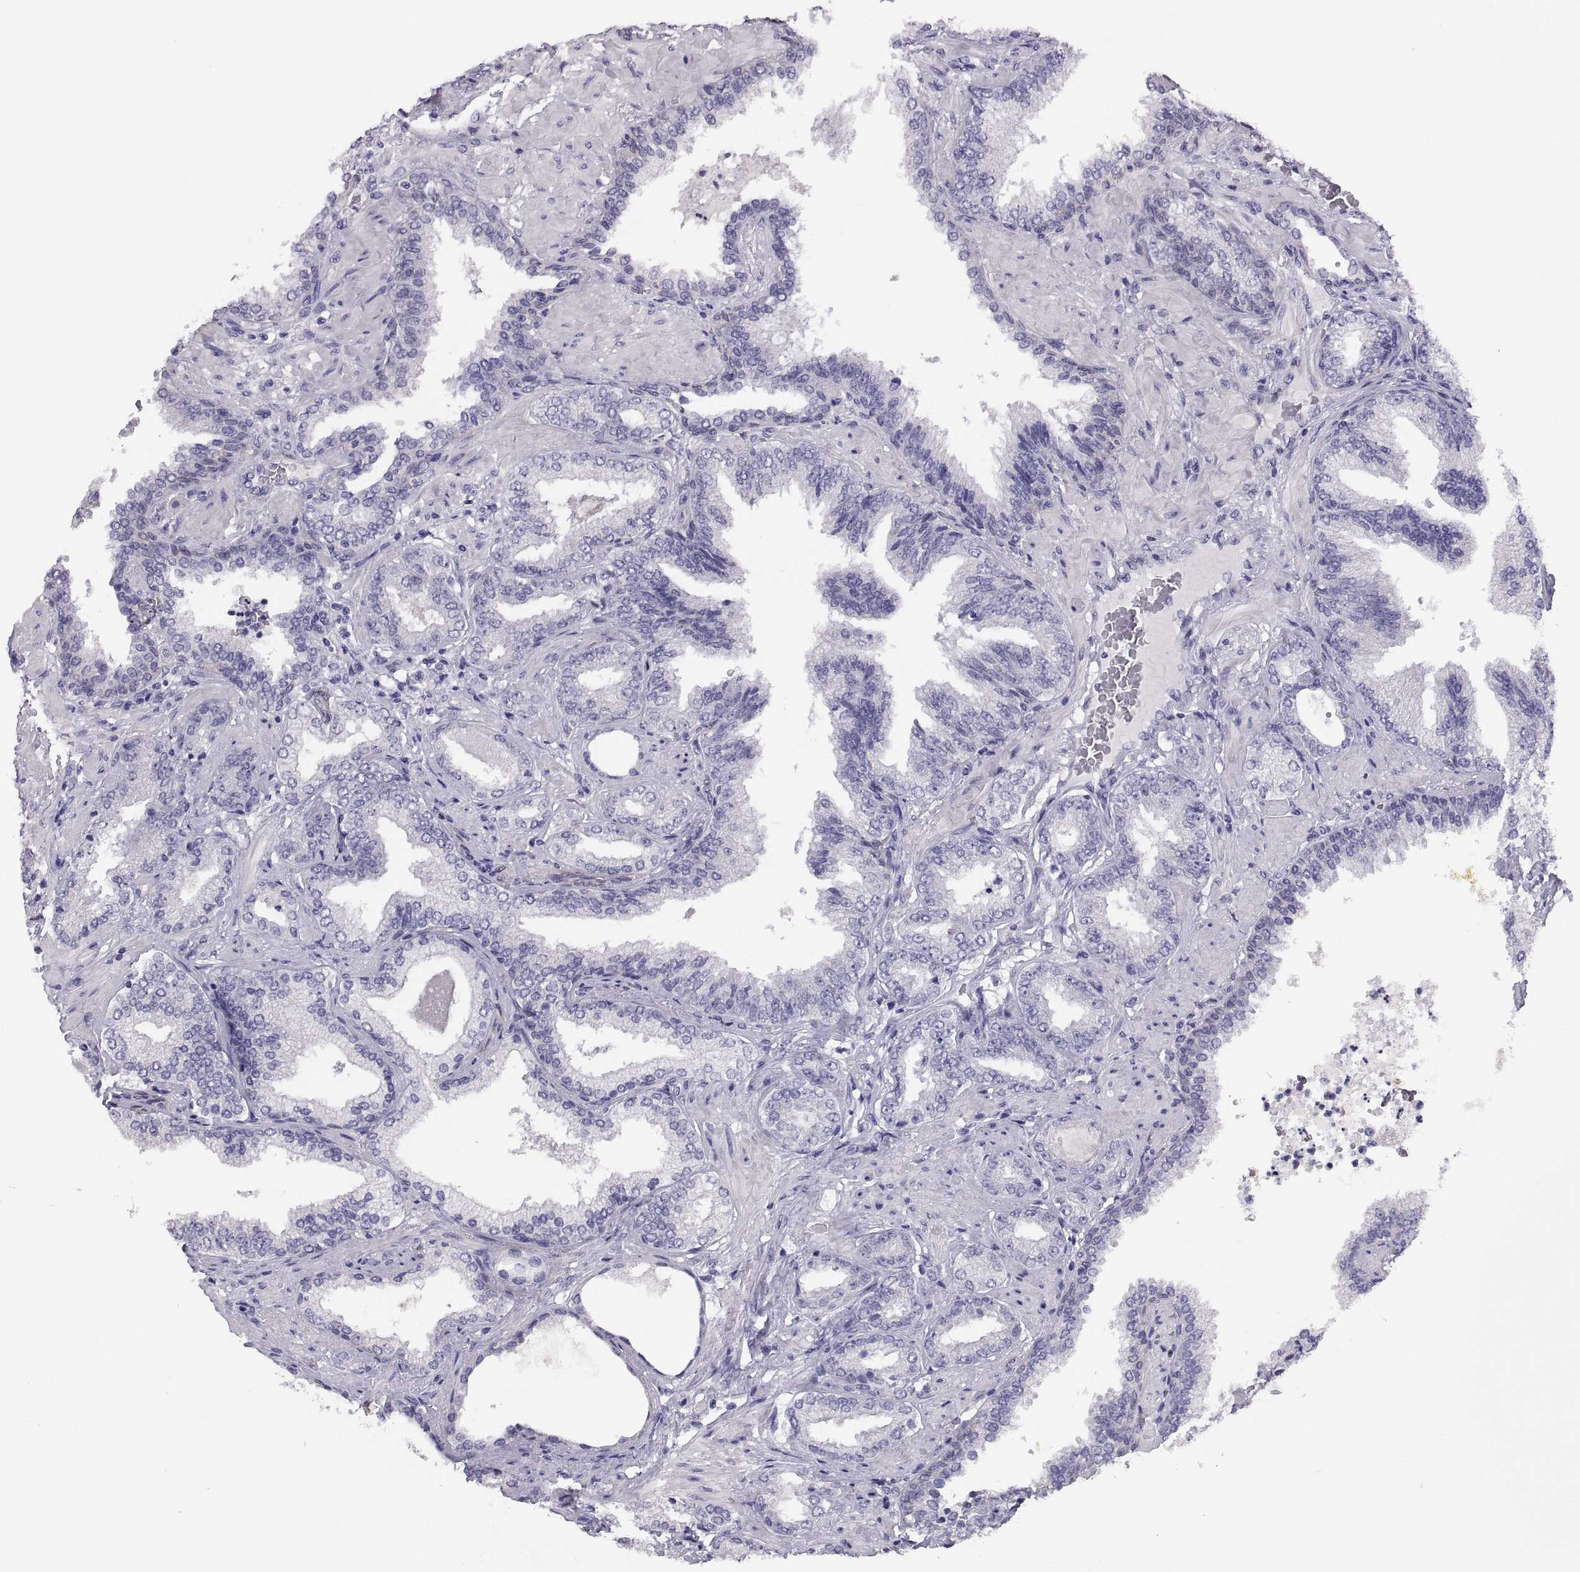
{"staining": {"intensity": "negative", "quantity": "none", "location": "none"}, "tissue": "prostate cancer", "cell_type": "Tumor cells", "image_type": "cancer", "snomed": [{"axis": "morphology", "description": "Adenocarcinoma, Low grade"}, {"axis": "topography", "description": "Prostate"}], "caption": "Immunohistochemistry photomicrograph of neoplastic tissue: human prostate adenocarcinoma (low-grade) stained with DAB reveals no significant protein expression in tumor cells.", "gene": "STRC", "patient": {"sex": "male", "age": 68}}